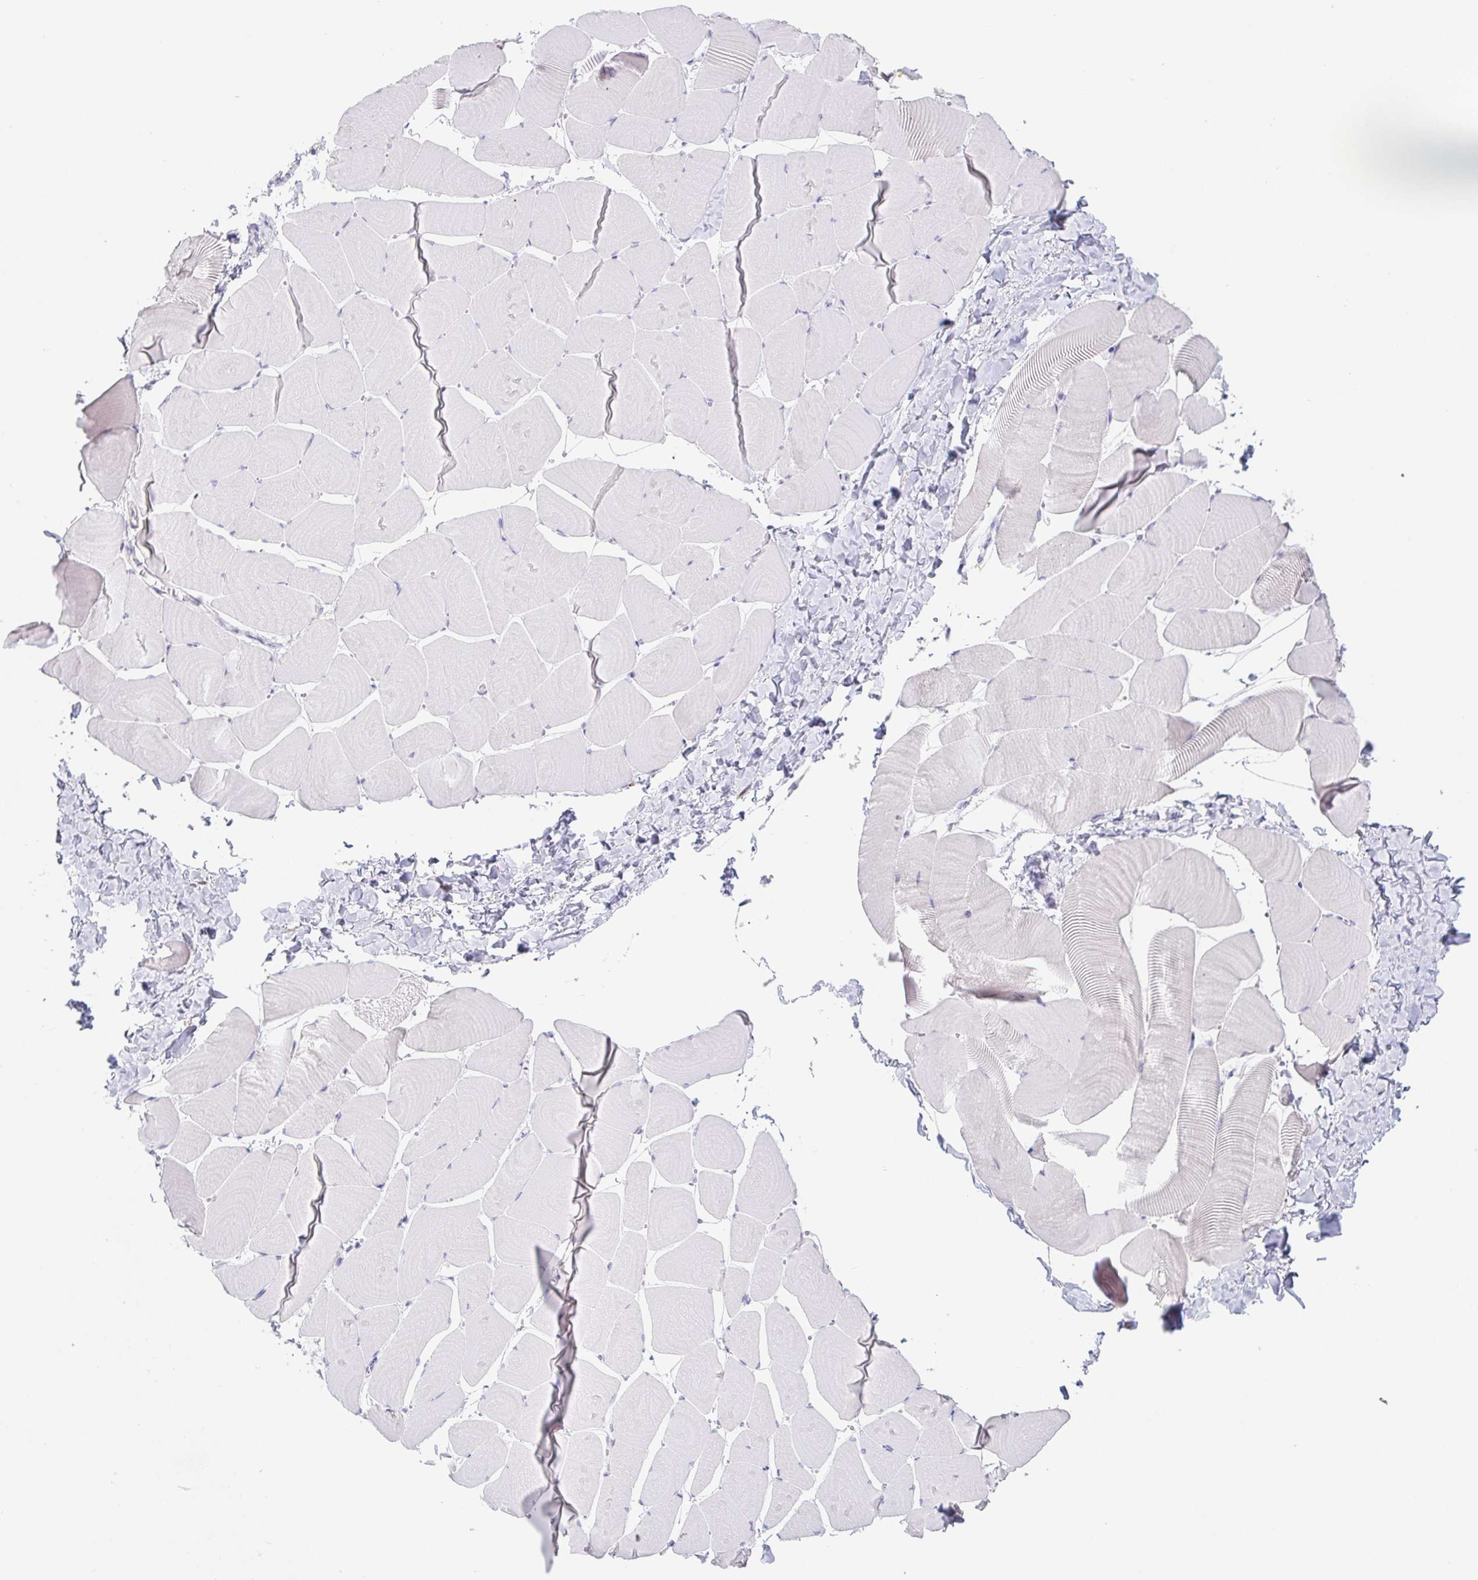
{"staining": {"intensity": "negative", "quantity": "none", "location": "none"}, "tissue": "skeletal muscle", "cell_type": "Myocytes", "image_type": "normal", "snomed": [{"axis": "morphology", "description": "Normal tissue, NOS"}, {"axis": "topography", "description": "Skeletal muscle"}], "caption": "Image shows no protein positivity in myocytes of normal skeletal muscle. The staining was performed using DAB (3,3'-diaminobenzidine) to visualize the protein expression in brown, while the nuclei were stained in blue with hematoxylin (Magnification: 20x).", "gene": "HDGFL1", "patient": {"sex": "male", "age": 25}}